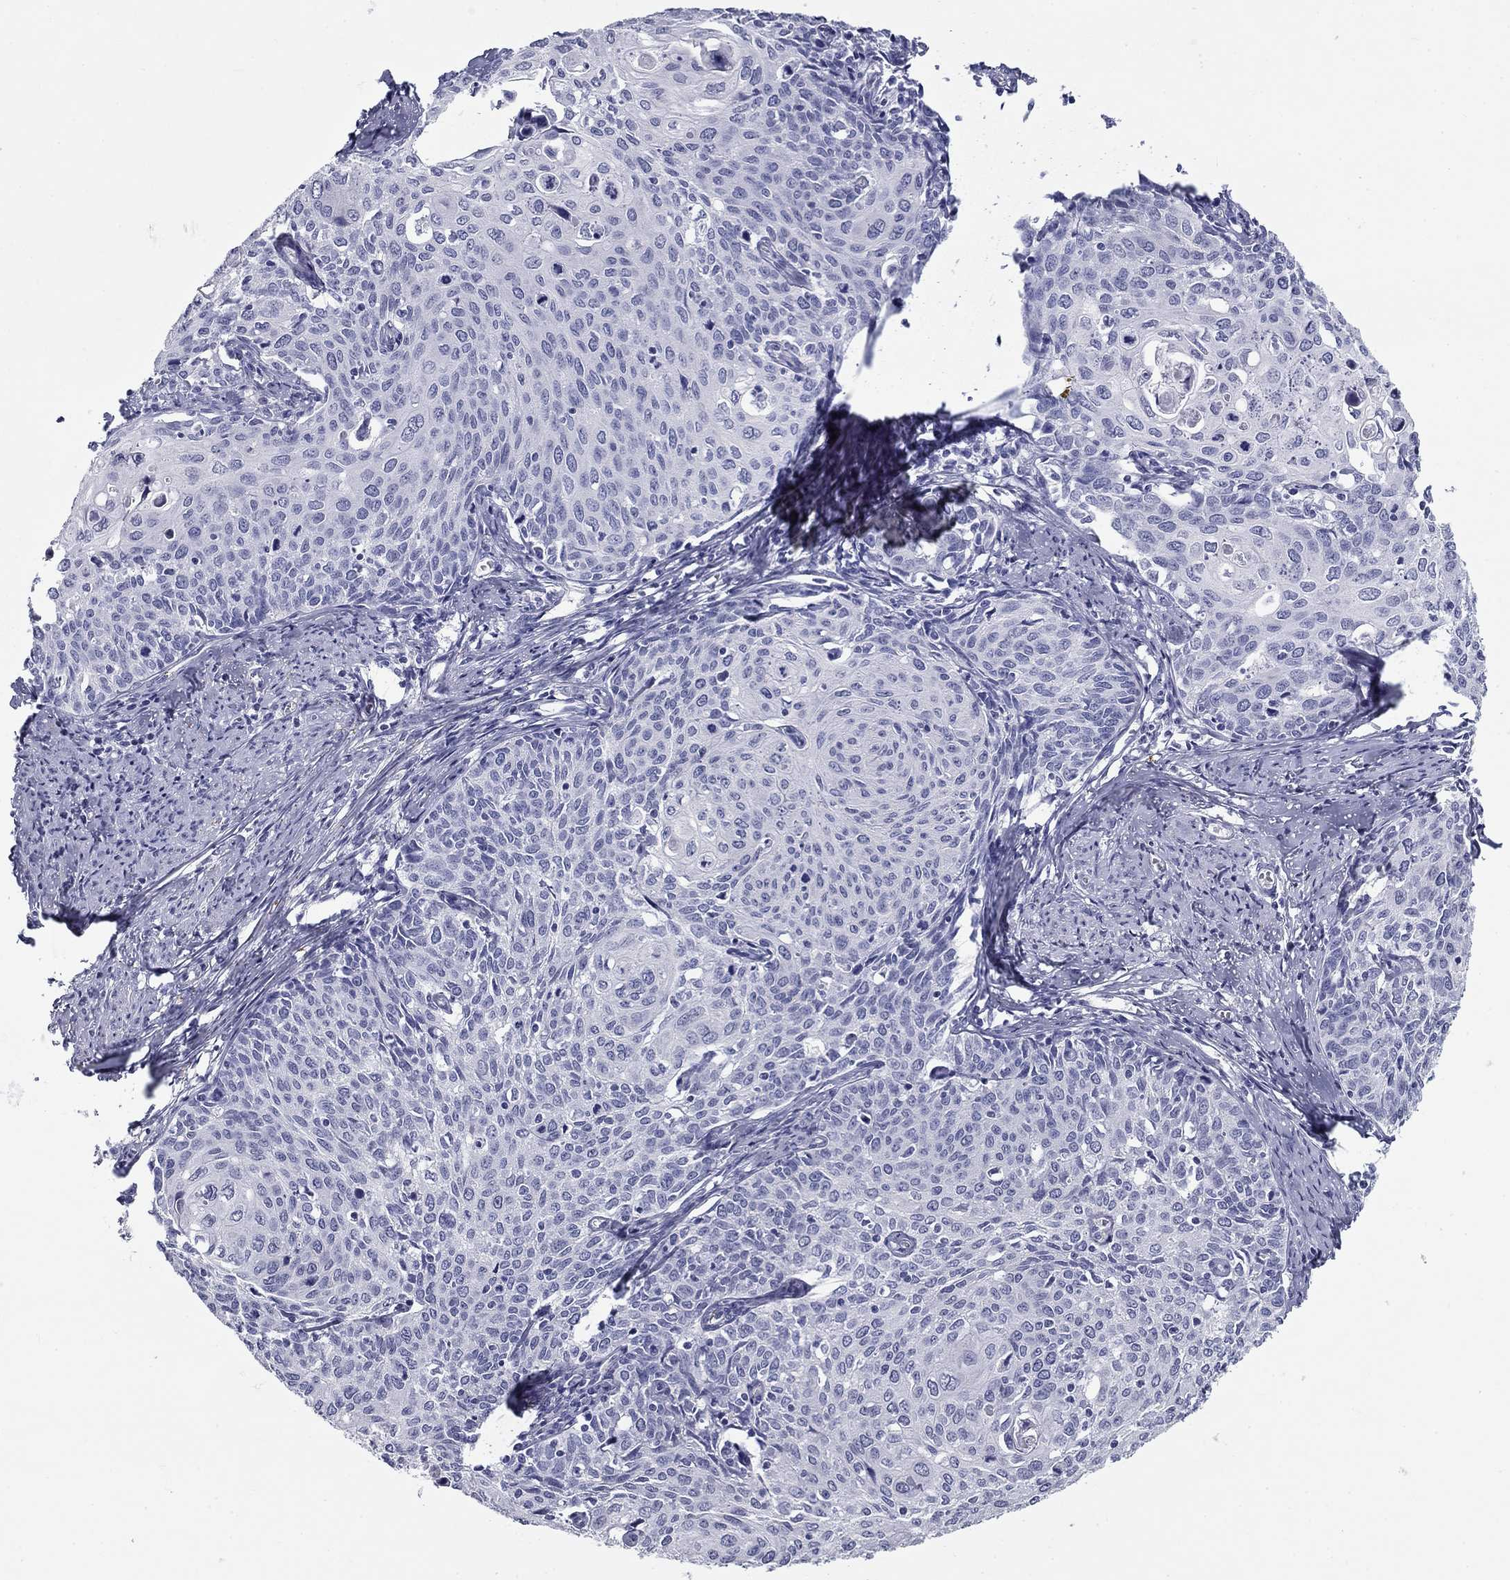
{"staining": {"intensity": "negative", "quantity": "none", "location": "none"}, "tissue": "cervical cancer", "cell_type": "Tumor cells", "image_type": "cancer", "snomed": [{"axis": "morphology", "description": "Squamous cell carcinoma, NOS"}, {"axis": "topography", "description": "Cervix"}], "caption": "Immunohistochemical staining of cervical cancer (squamous cell carcinoma) displays no significant positivity in tumor cells.", "gene": "DNALI1", "patient": {"sex": "female", "age": 62}}